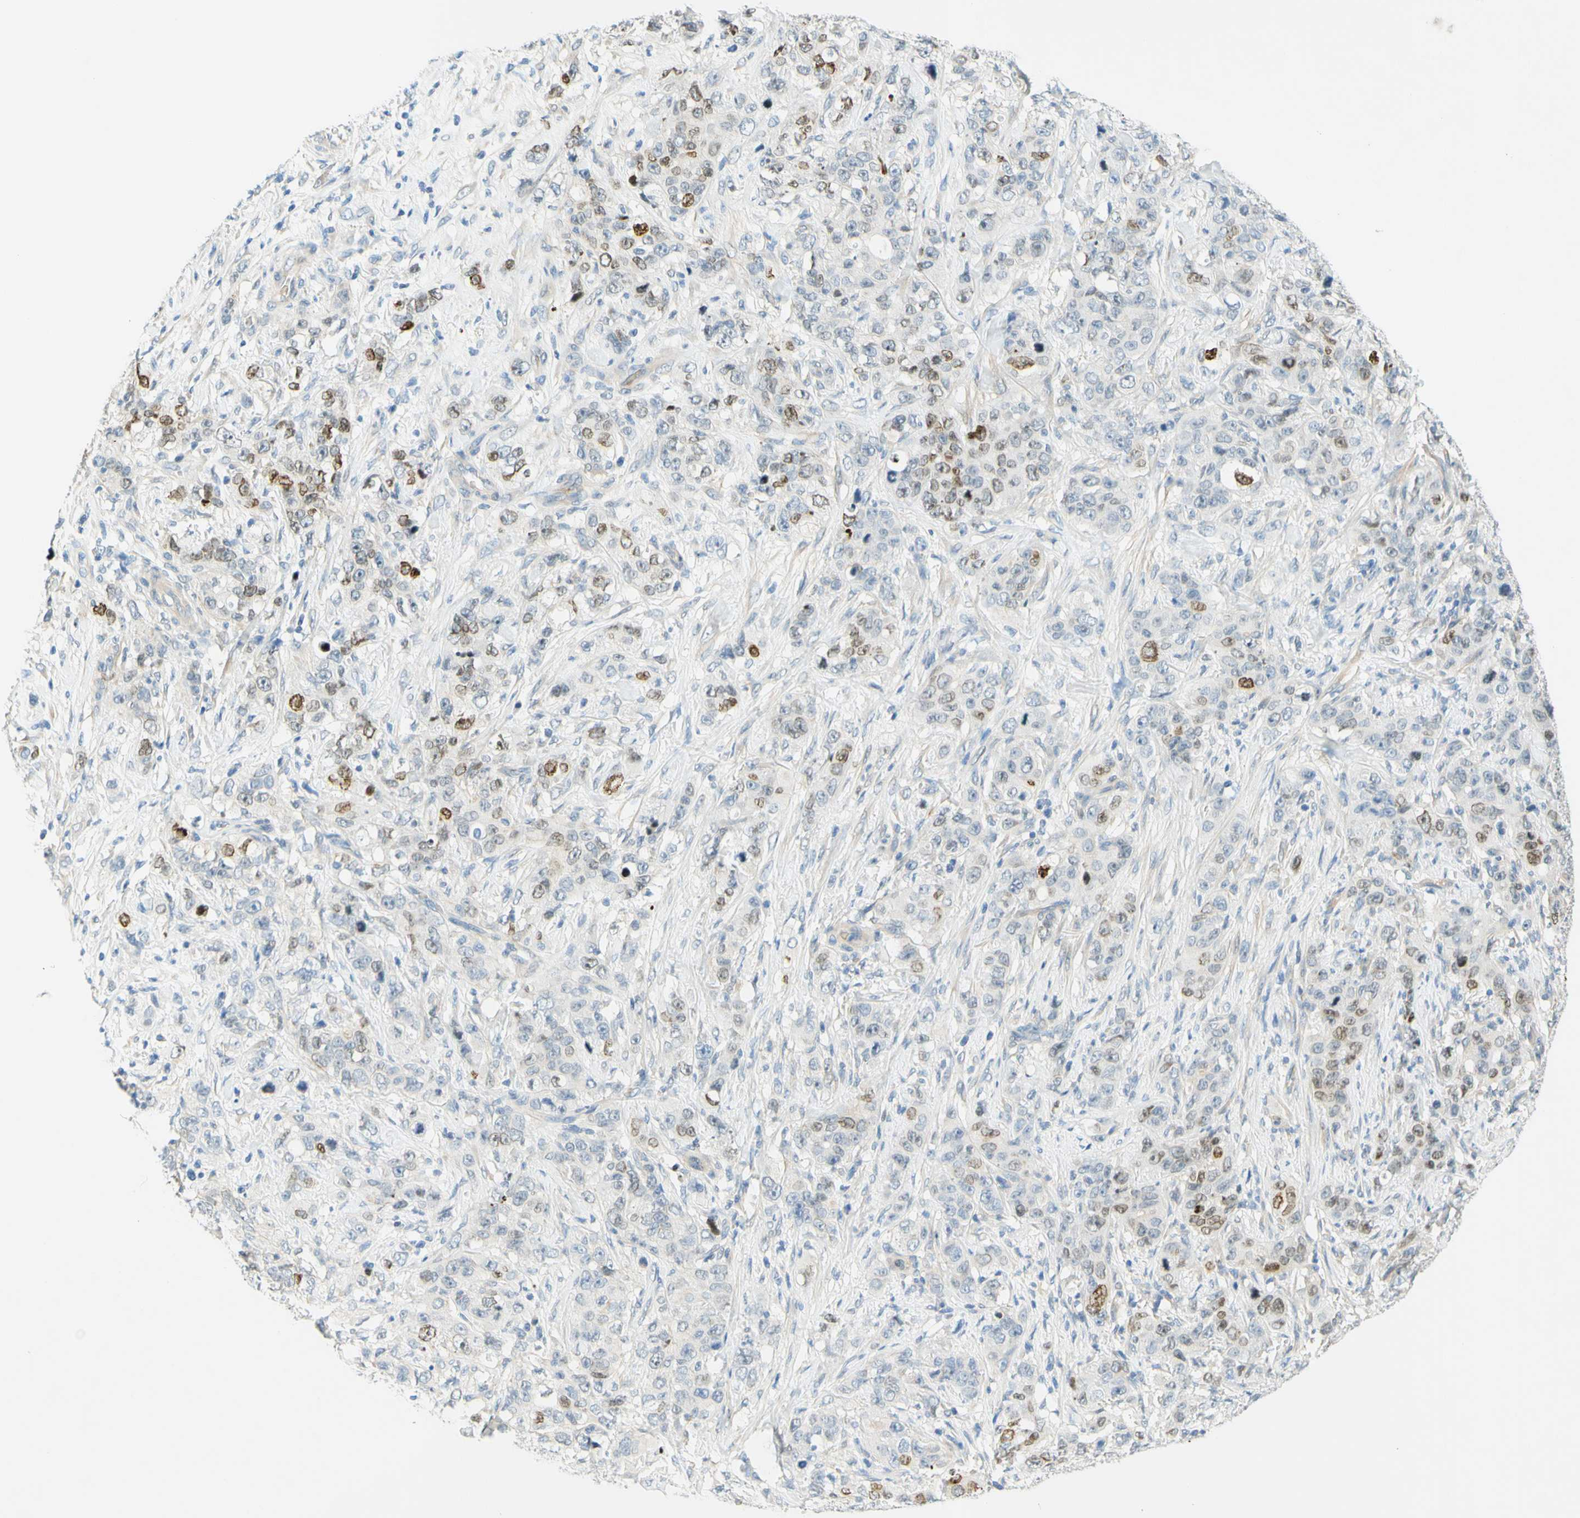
{"staining": {"intensity": "moderate", "quantity": "25%-75%", "location": "nuclear"}, "tissue": "stomach cancer", "cell_type": "Tumor cells", "image_type": "cancer", "snomed": [{"axis": "morphology", "description": "Adenocarcinoma, NOS"}, {"axis": "topography", "description": "Stomach"}], "caption": "IHC (DAB) staining of human stomach cancer (adenocarcinoma) demonstrates moderate nuclear protein expression in approximately 25%-75% of tumor cells.", "gene": "ENTREP2", "patient": {"sex": "male", "age": 48}}